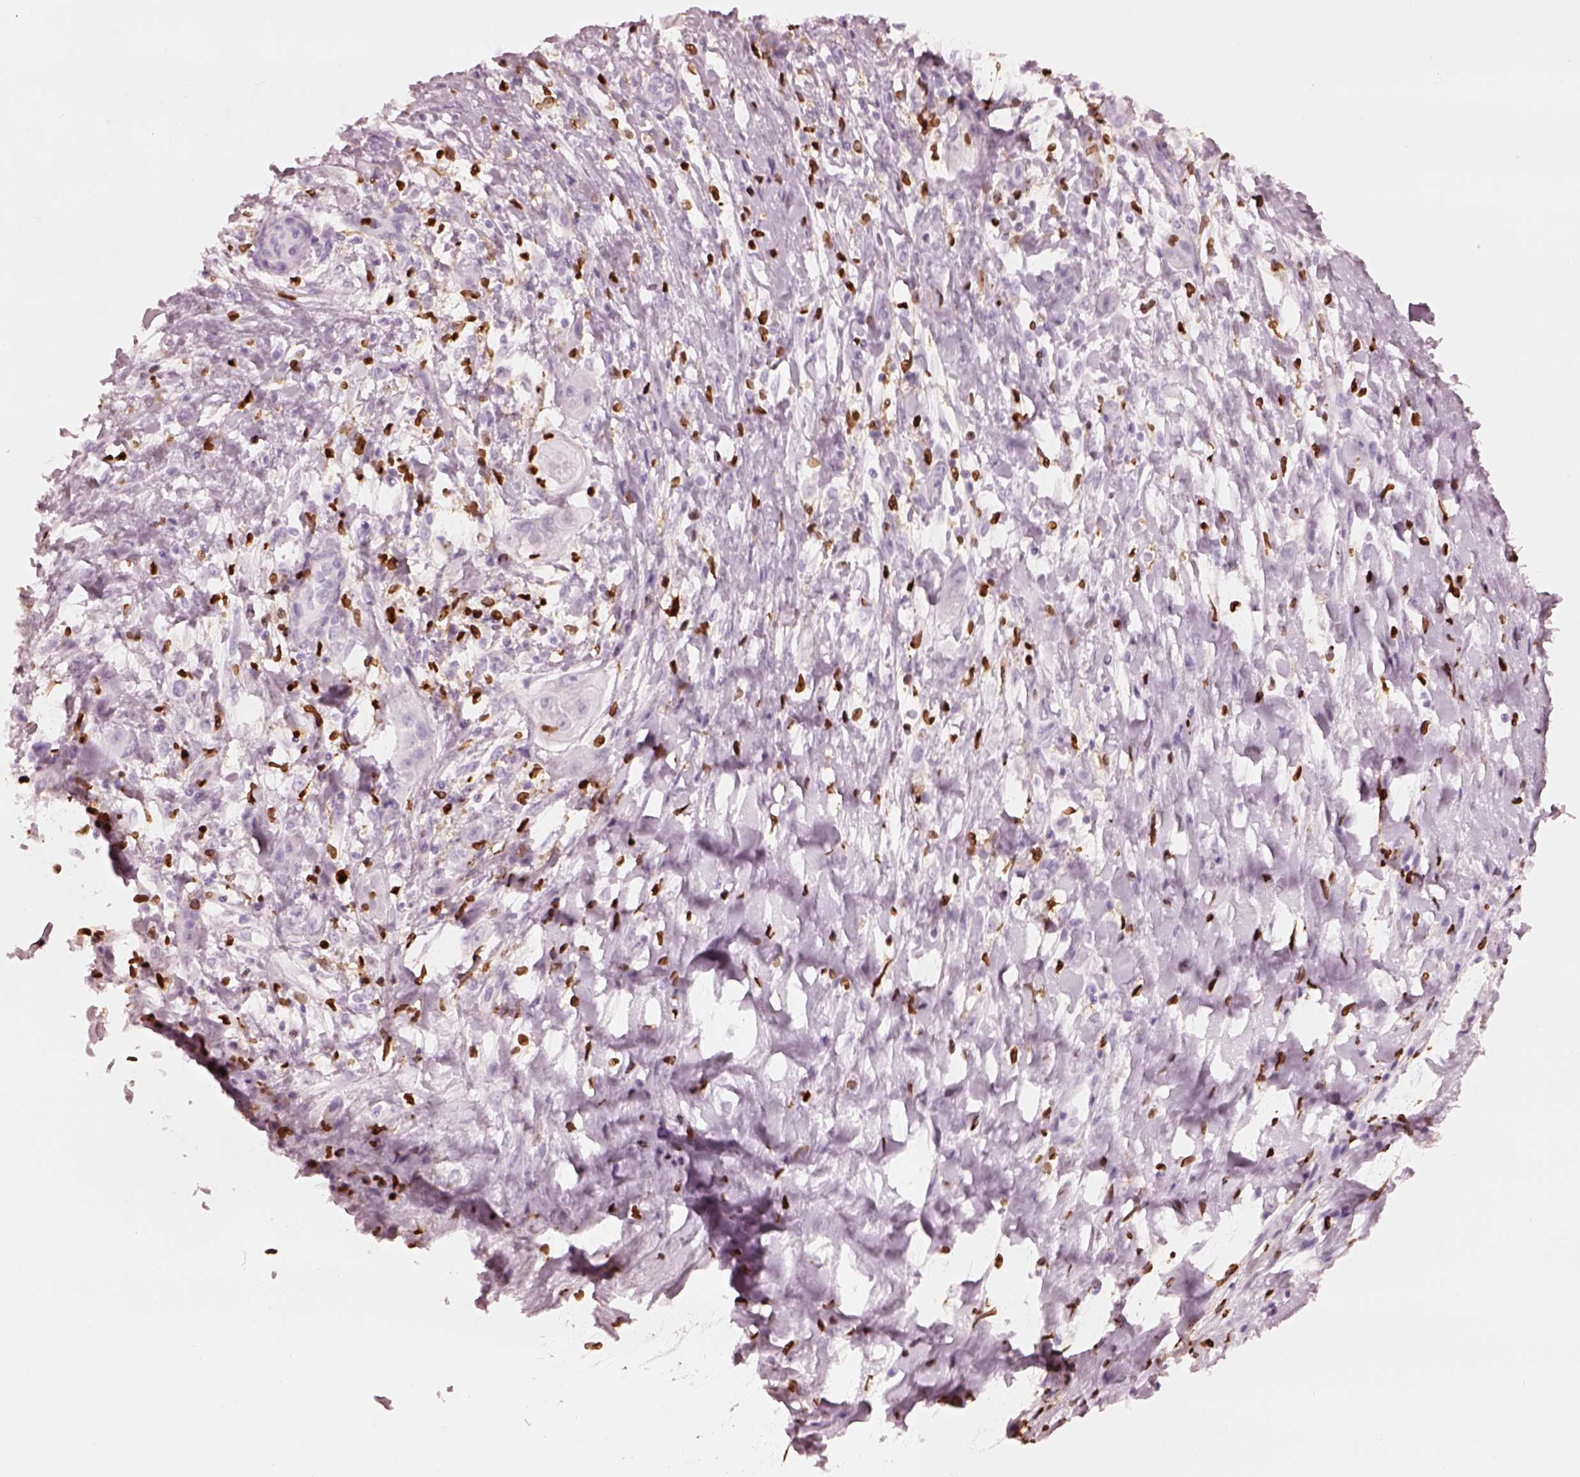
{"staining": {"intensity": "negative", "quantity": "none", "location": "none"}, "tissue": "skin cancer", "cell_type": "Tumor cells", "image_type": "cancer", "snomed": [{"axis": "morphology", "description": "Squamous cell carcinoma, NOS"}, {"axis": "topography", "description": "Skin"}], "caption": "Tumor cells show no significant positivity in skin squamous cell carcinoma. (Brightfield microscopy of DAB IHC at high magnification).", "gene": "ALOX5", "patient": {"sex": "male", "age": 62}}